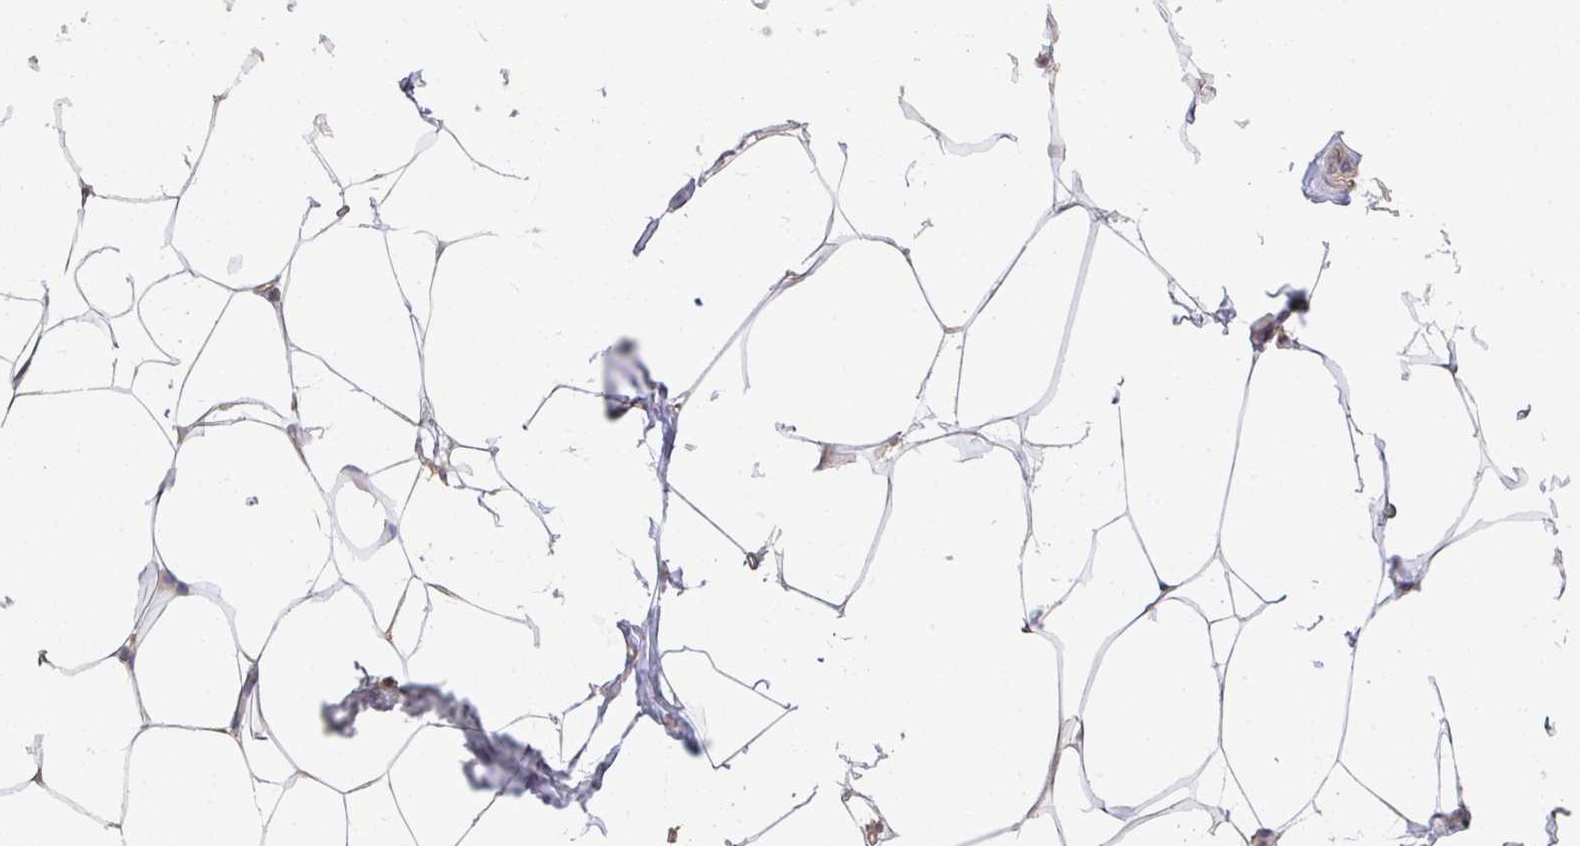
{"staining": {"intensity": "weak", "quantity": ">75%", "location": "cytoplasmic/membranous"}, "tissue": "breast", "cell_type": "Adipocytes", "image_type": "normal", "snomed": [{"axis": "morphology", "description": "Normal tissue, NOS"}, {"axis": "topography", "description": "Breast"}], "caption": "This is an image of immunohistochemistry staining of unremarkable breast, which shows weak staining in the cytoplasmic/membranous of adipocytes.", "gene": "EEF1AKMT1", "patient": {"sex": "female", "age": 32}}